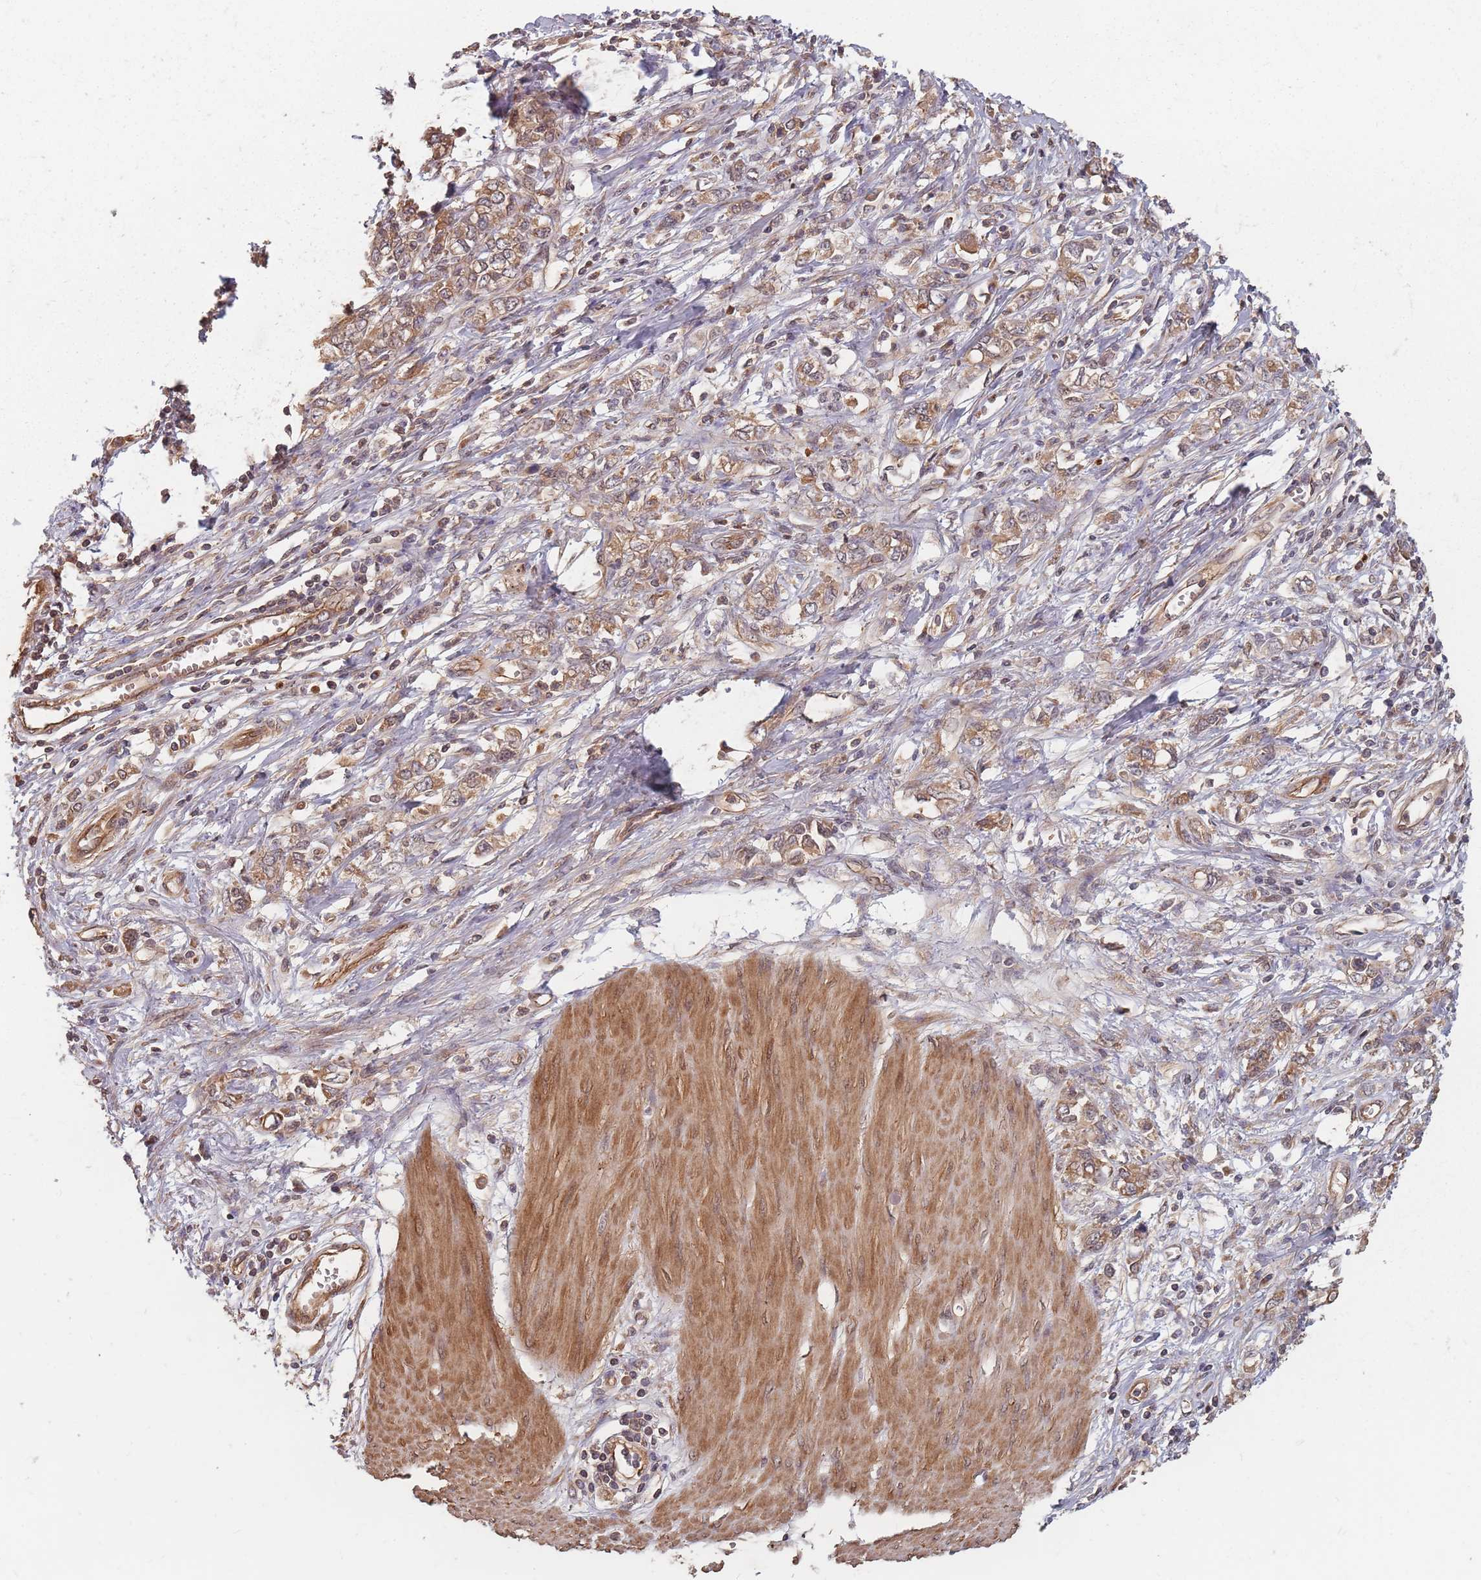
{"staining": {"intensity": "moderate", "quantity": ">75%", "location": "cytoplasmic/membranous"}, "tissue": "stomach cancer", "cell_type": "Tumor cells", "image_type": "cancer", "snomed": [{"axis": "morphology", "description": "Adenocarcinoma, NOS"}, {"axis": "topography", "description": "Stomach"}], "caption": "Immunohistochemical staining of adenocarcinoma (stomach) demonstrates medium levels of moderate cytoplasmic/membranous protein expression in approximately >75% of tumor cells.", "gene": "C3orf14", "patient": {"sex": "female", "age": 76}}